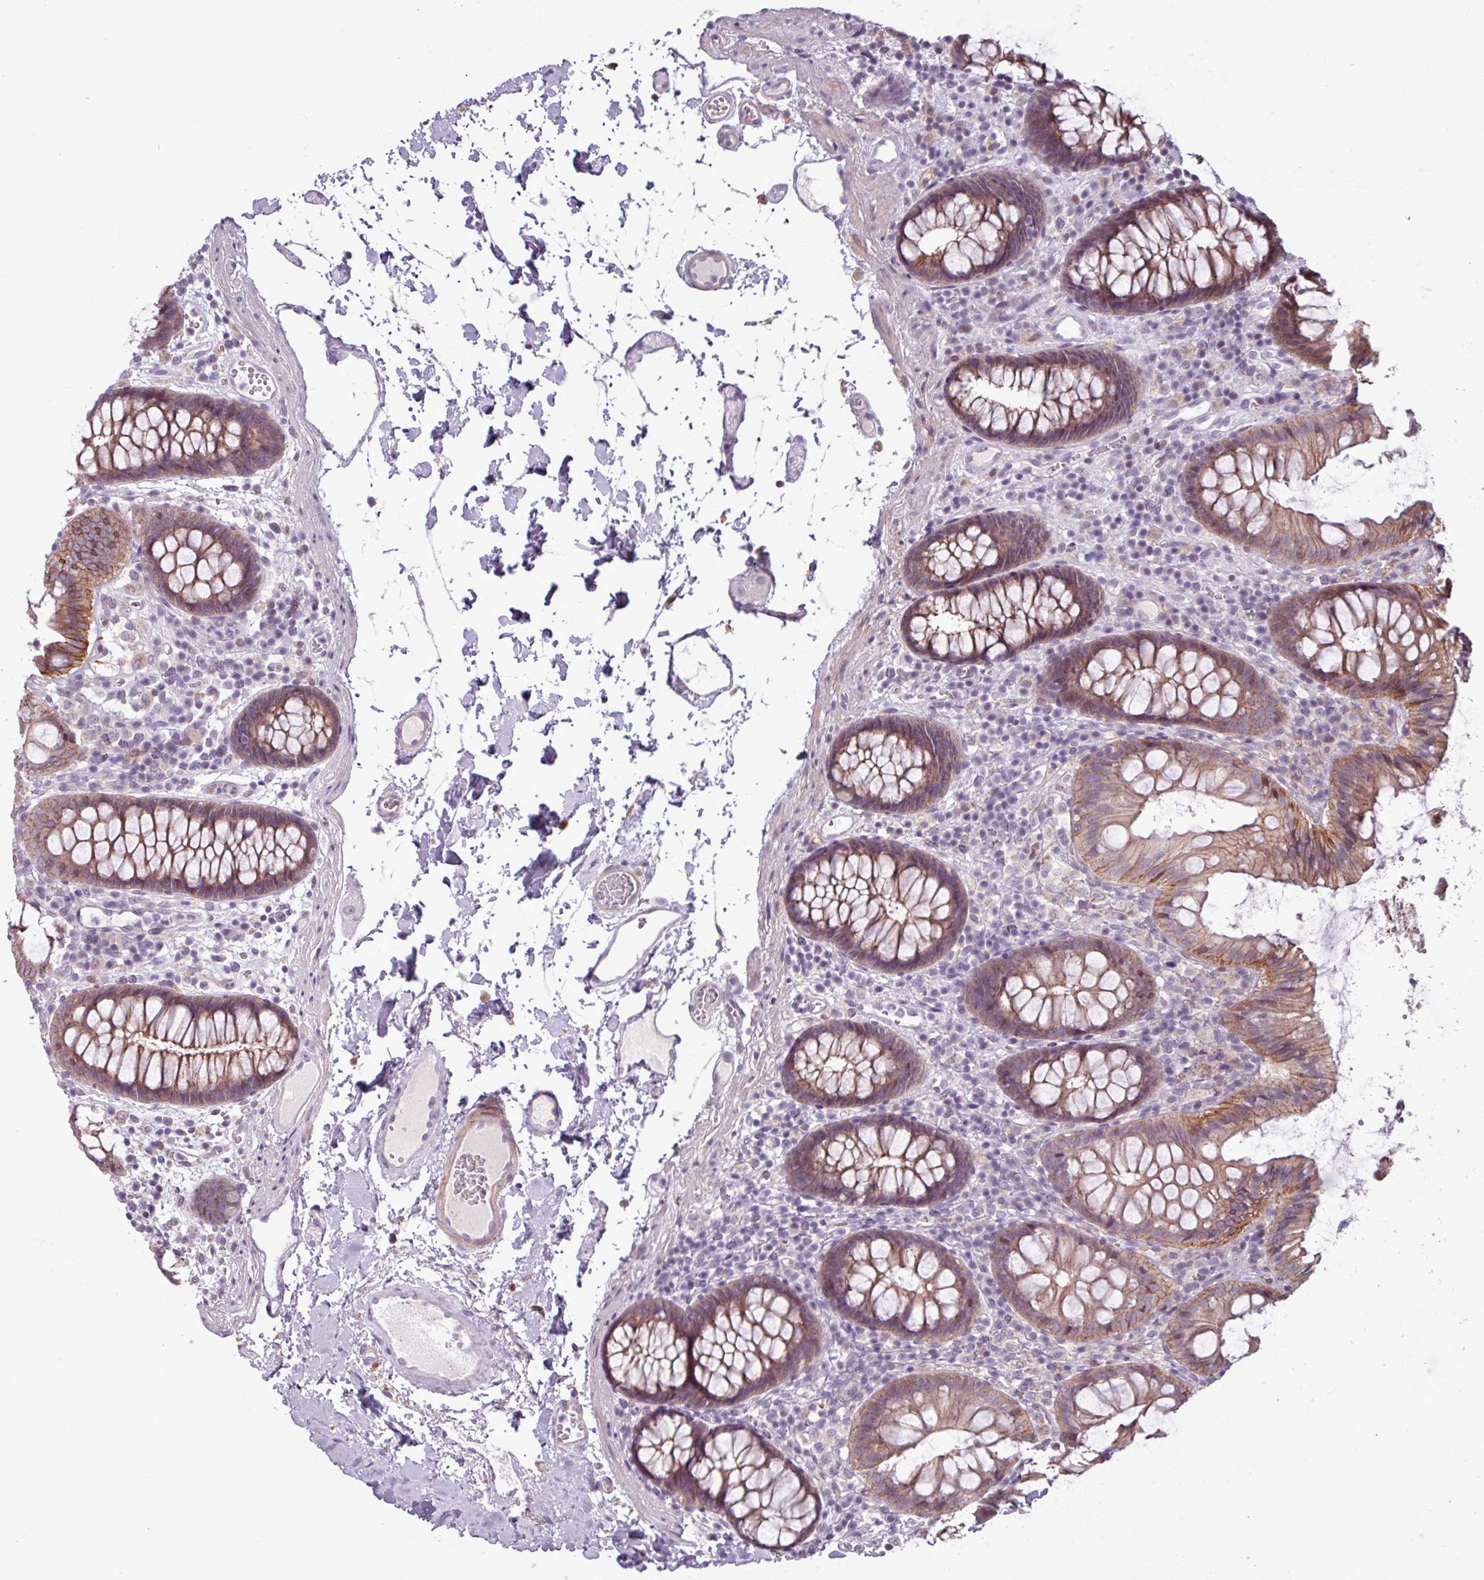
{"staining": {"intensity": "weak", "quantity": ">75%", "location": "cytoplasmic/membranous"}, "tissue": "colon", "cell_type": "Endothelial cells", "image_type": "normal", "snomed": [{"axis": "morphology", "description": "Normal tissue, NOS"}, {"axis": "topography", "description": "Colon"}], "caption": "Weak cytoplasmic/membranous protein staining is identified in about >75% of endothelial cells in colon. (DAB (3,3'-diaminobenzidine) IHC with brightfield microscopy, high magnification).", "gene": "PNMA6A", "patient": {"sex": "male", "age": 84}}